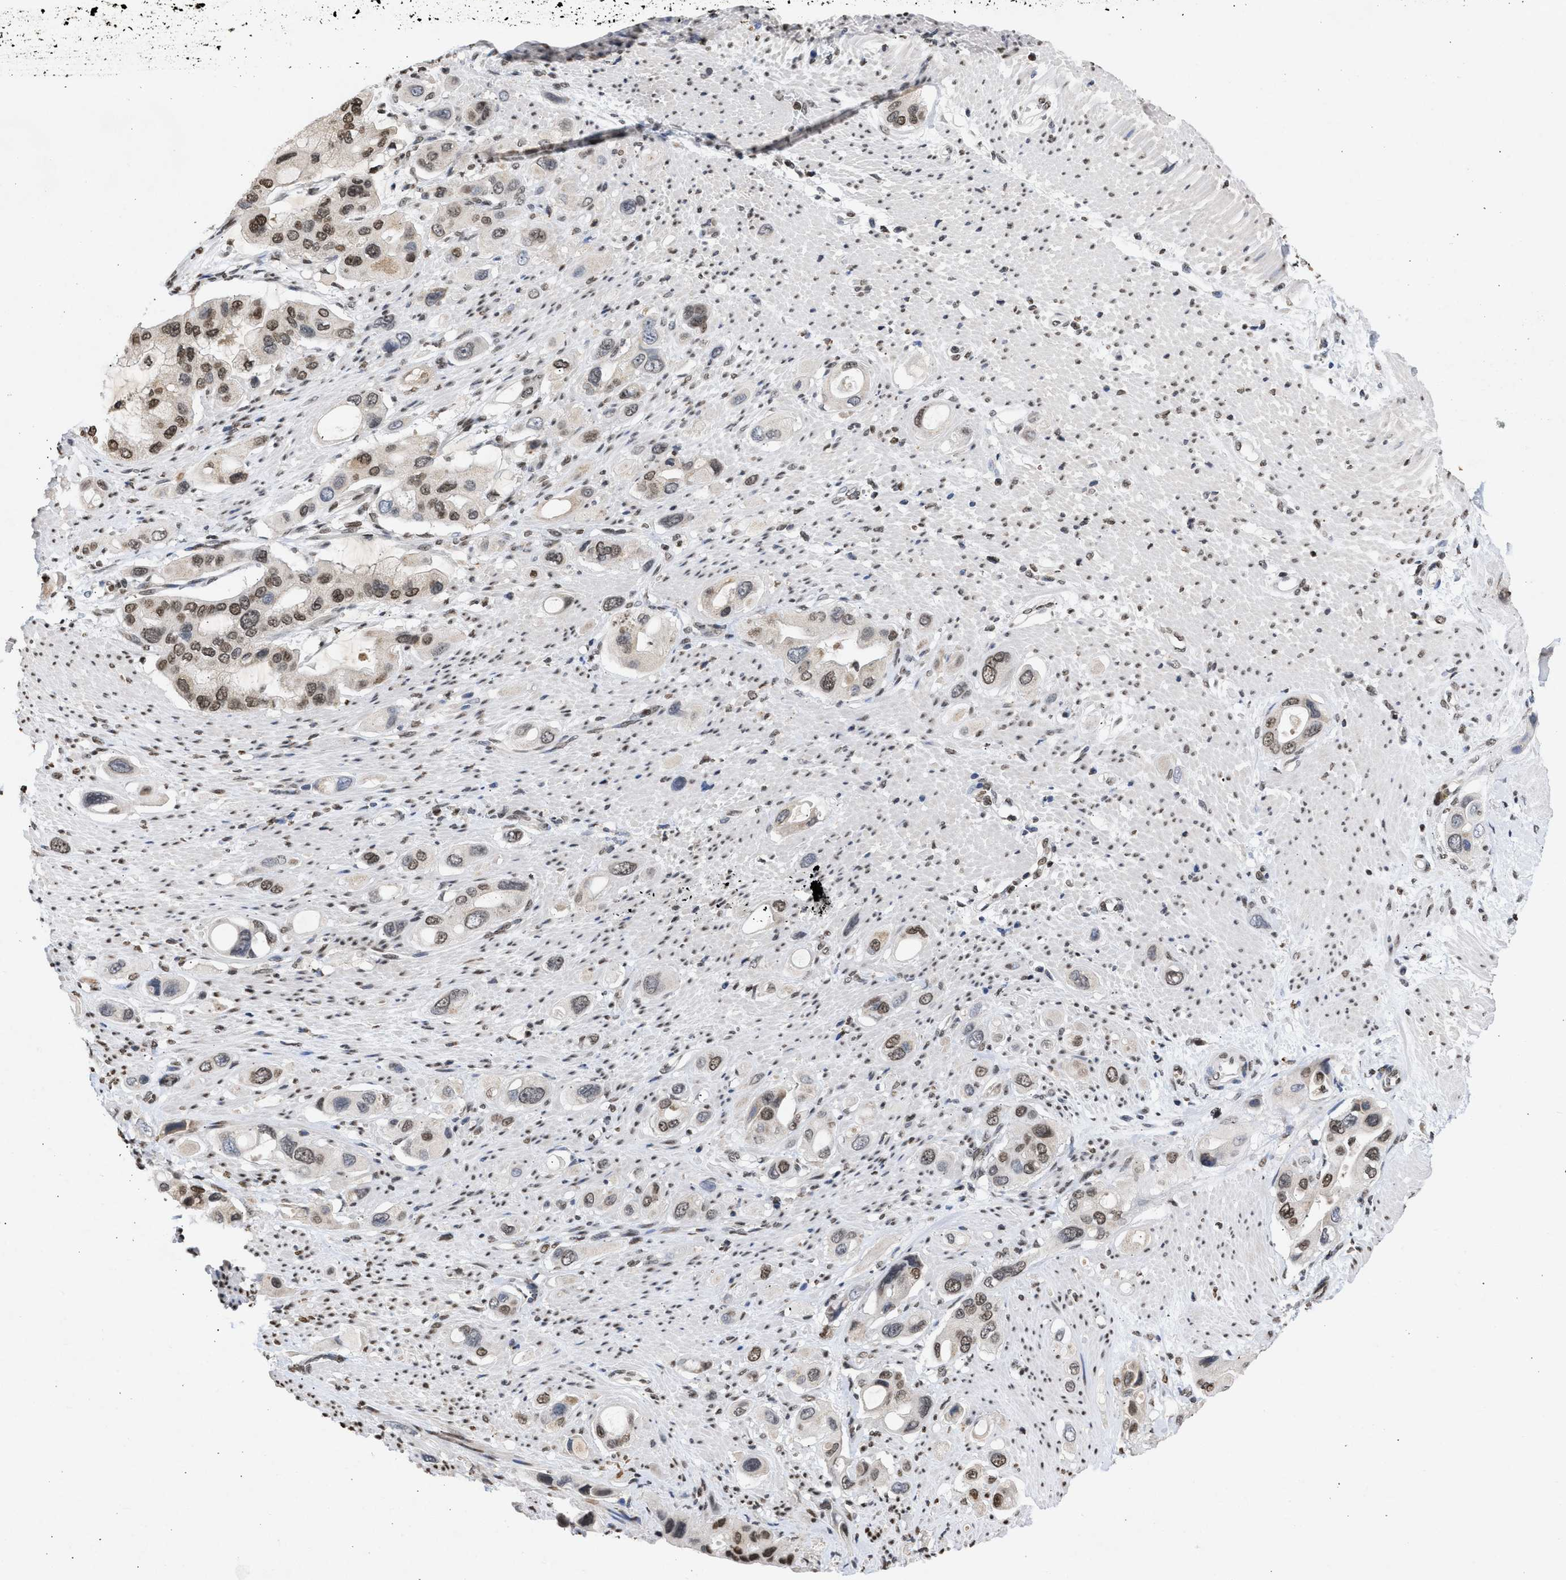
{"staining": {"intensity": "moderate", "quantity": "25%-75%", "location": "nuclear"}, "tissue": "pancreatic cancer", "cell_type": "Tumor cells", "image_type": "cancer", "snomed": [{"axis": "morphology", "description": "Adenocarcinoma, NOS"}, {"axis": "topography", "description": "Pancreas"}], "caption": "IHC image of neoplastic tissue: human pancreatic cancer (adenocarcinoma) stained using IHC reveals medium levels of moderate protein expression localized specifically in the nuclear of tumor cells, appearing as a nuclear brown color.", "gene": "NUP35", "patient": {"sex": "female", "age": 56}}